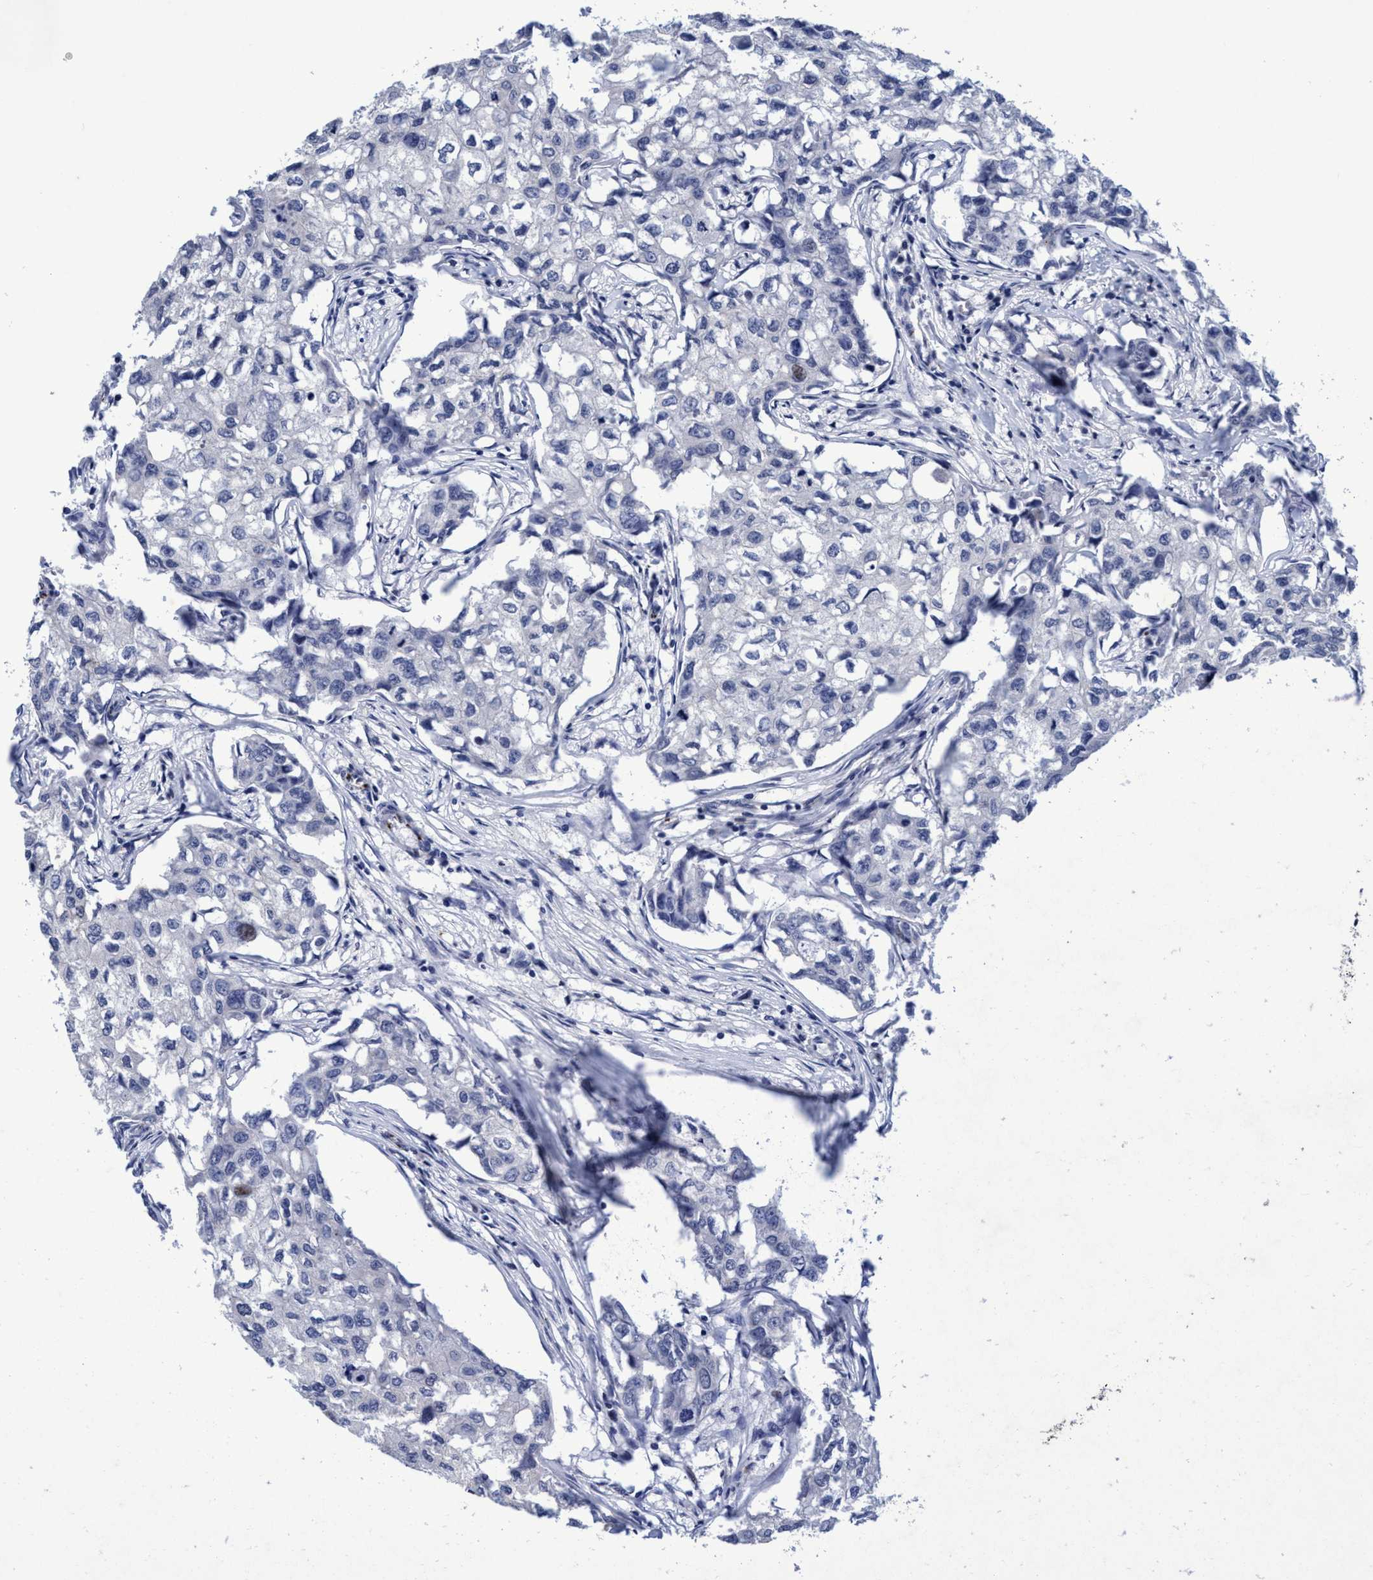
{"staining": {"intensity": "negative", "quantity": "none", "location": "none"}, "tissue": "breast cancer", "cell_type": "Tumor cells", "image_type": "cancer", "snomed": [{"axis": "morphology", "description": "Duct carcinoma"}, {"axis": "topography", "description": "Breast"}], "caption": "Protein analysis of invasive ductal carcinoma (breast) shows no significant positivity in tumor cells.", "gene": "GRB14", "patient": {"sex": "female", "age": 27}}